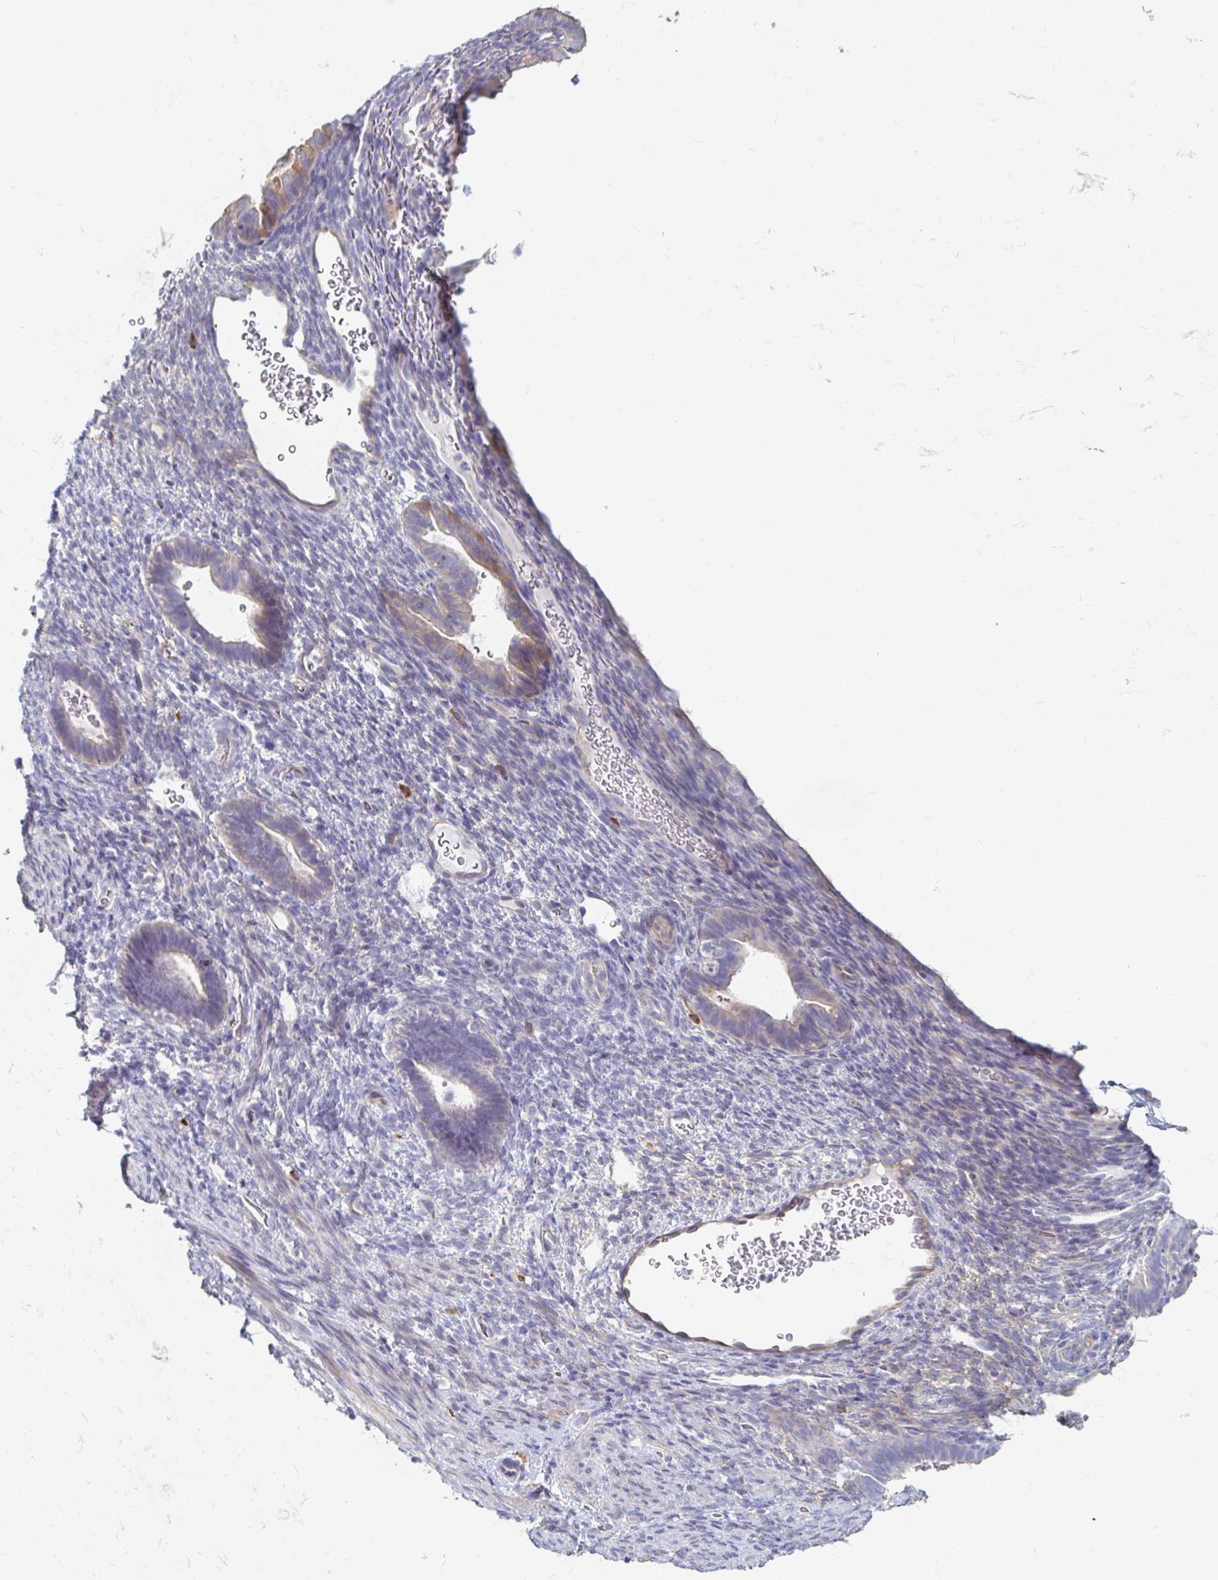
{"staining": {"intensity": "negative", "quantity": "none", "location": "none"}, "tissue": "endometrium", "cell_type": "Cells in endometrial stroma", "image_type": "normal", "snomed": [{"axis": "morphology", "description": "Normal tissue, NOS"}, {"axis": "topography", "description": "Endometrium"}], "caption": "IHC micrograph of benign endometrium: human endometrium stained with DAB displays no significant protein expression in cells in endometrial stroma.", "gene": "MYLK2", "patient": {"sex": "female", "age": 34}}